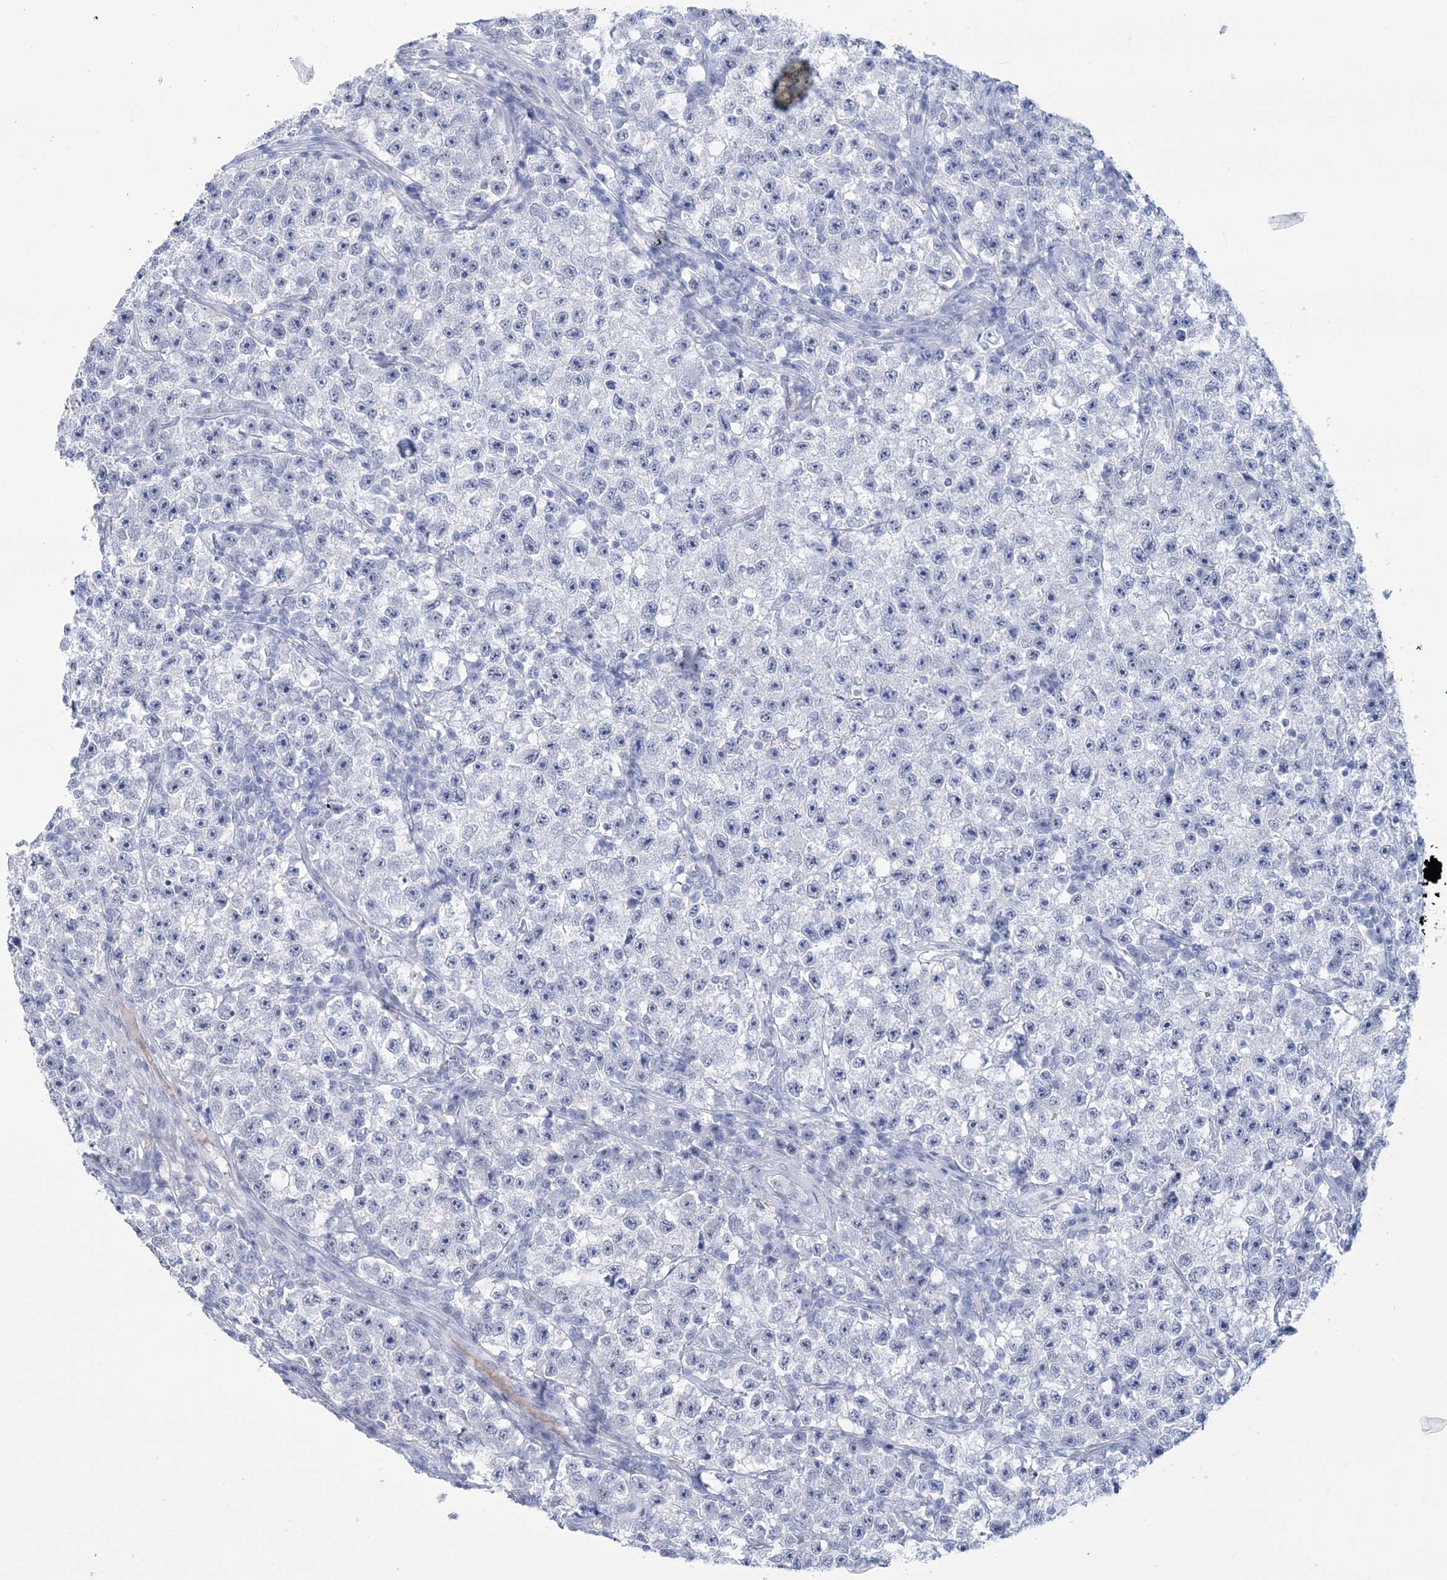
{"staining": {"intensity": "negative", "quantity": "none", "location": "none"}, "tissue": "testis cancer", "cell_type": "Tumor cells", "image_type": "cancer", "snomed": [{"axis": "morphology", "description": "Seminoma, NOS"}, {"axis": "topography", "description": "Testis"}], "caption": "There is no significant expression in tumor cells of testis cancer (seminoma).", "gene": "DPCD", "patient": {"sex": "male", "age": 22}}